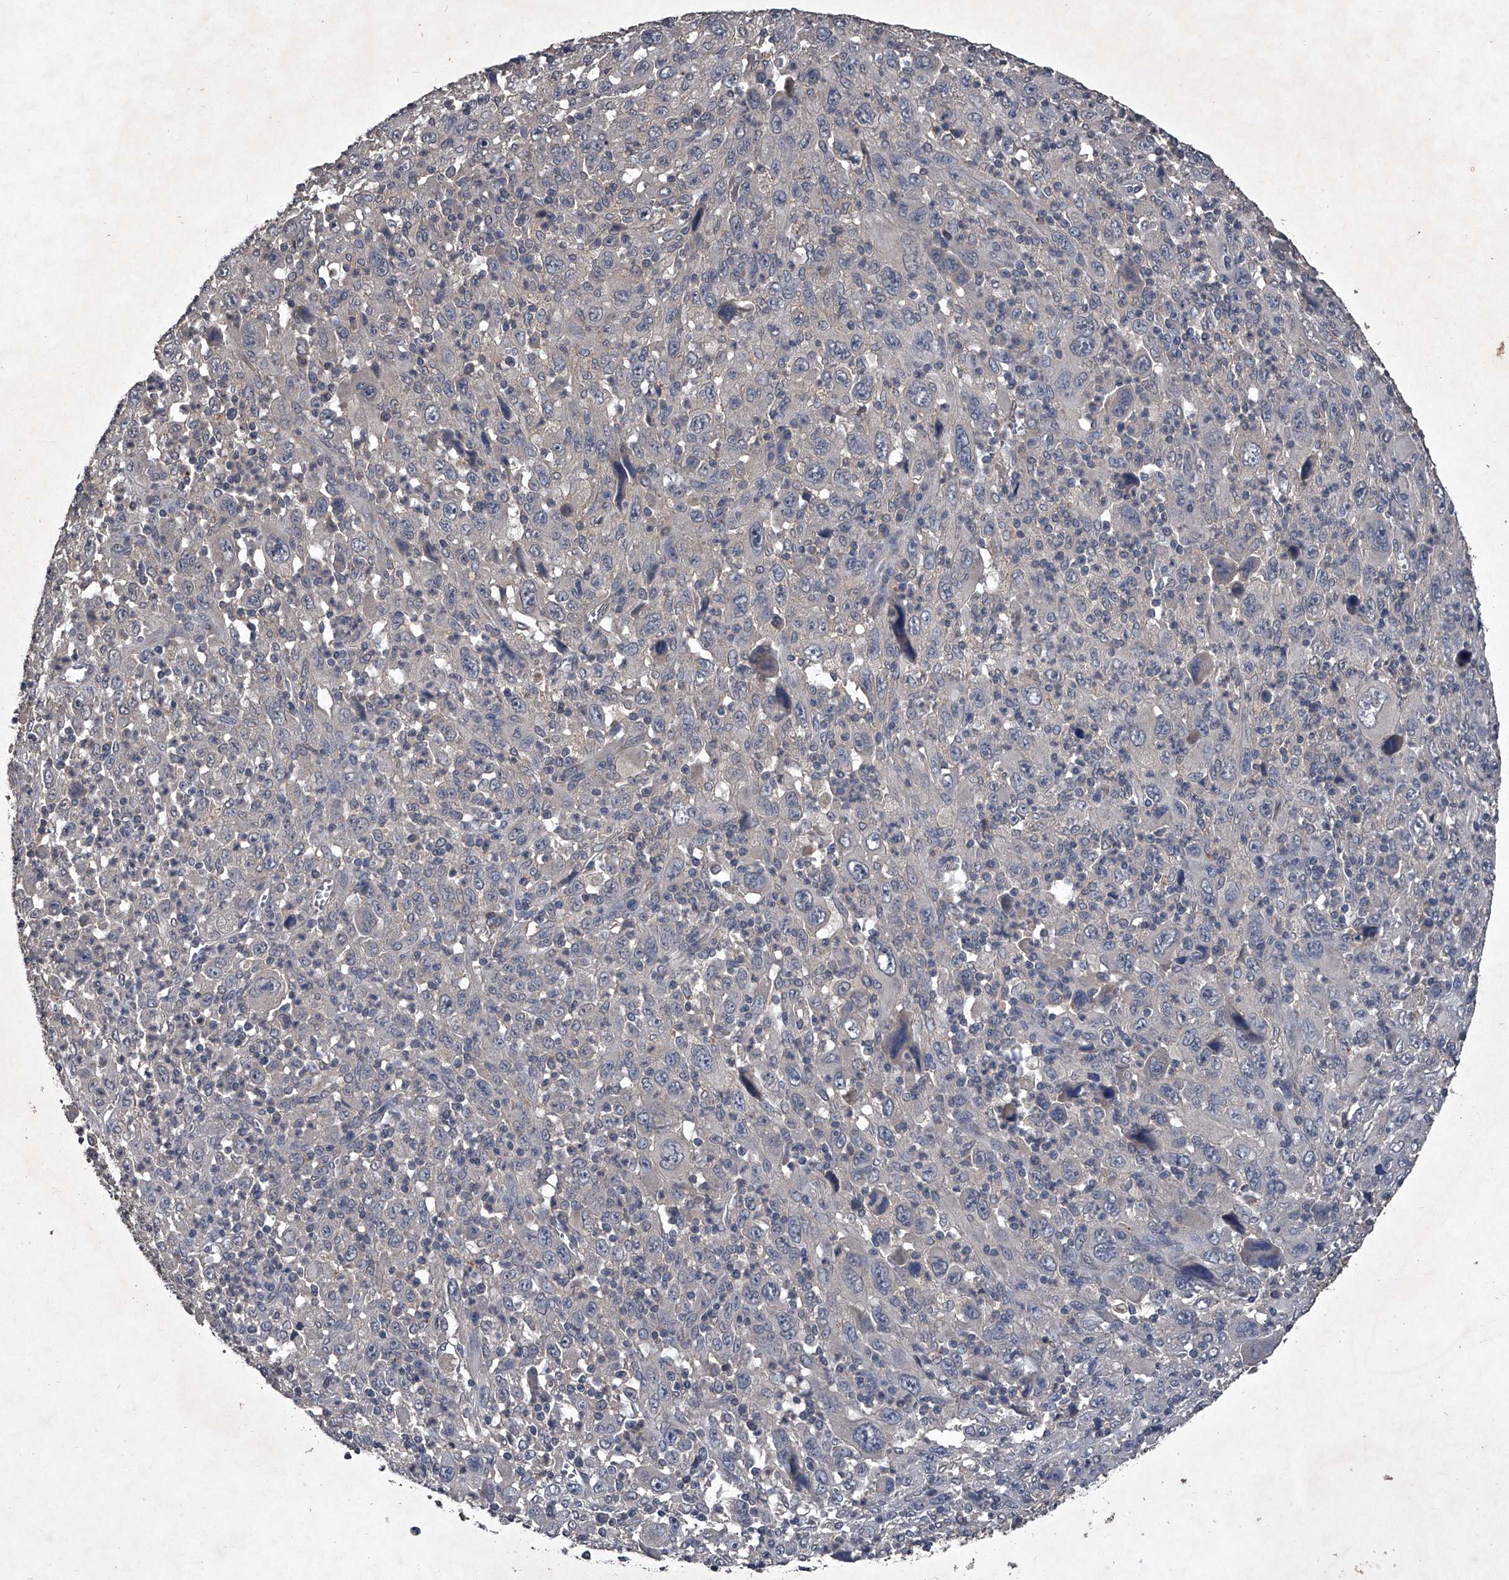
{"staining": {"intensity": "negative", "quantity": "none", "location": "none"}, "tissue": "melanoma", "cell_type": "Tumor cells", "image_type": "cancer", "snomed": [{"axis": "morphology", "description": "Malignant melanoma, Metastatic site"}, {"axis": "topography", "description": "Skin"}], "caption": "A micrograph of melanoma stained for a protein displays no brown staining in tumor cells.", "gene": "MAPKAP1", "patient": {"sex": "female", "age": 56}}